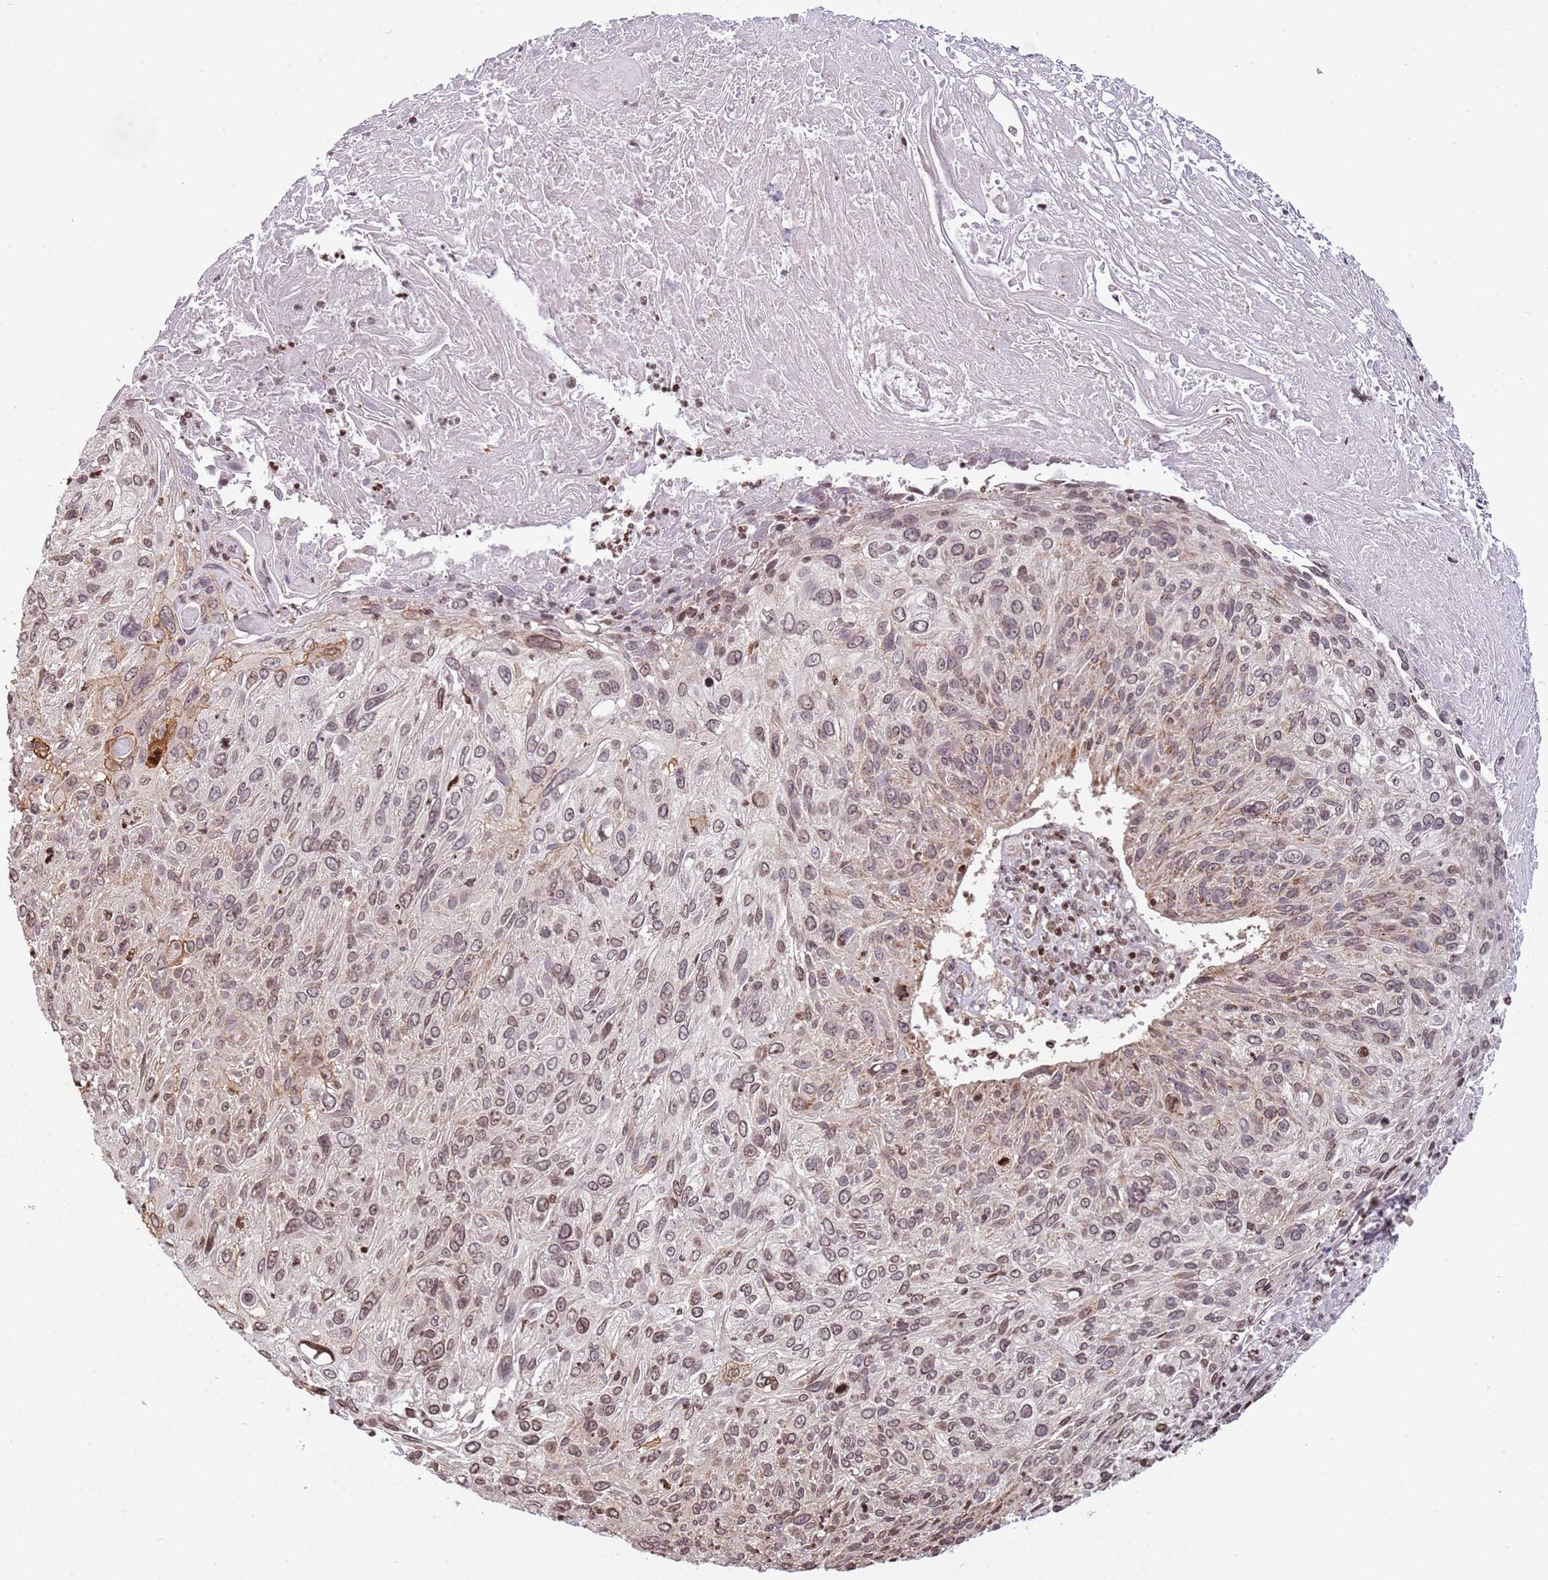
{"staining": {"intensity": "moderate", "quantity": "25%-75%", "location": "cytoplasmic/membranous,nuclear"}, "tissue": "cervical cancer", "cell_type": "Tumor cells", "image_type": "cancer", "snomed": [{"axis": "morphology", "description": "Squamous cell carcinoma, NOS"}, {"axis": "topography", "description": "Cervix"}], "caption": "IHC micrograph of neoplastic tissue: cervical cancer (squamous cell carcinoma) stained using IHC demonstrates medium levels of moderate protein expression localized specifically in the cytoplasmic/membranous and nuclear of tumor cells, appearing as a cytoplasmic/membranous and nuclear brown color.", "gene": "SCAF1", "patient": {"sex": "female", "age": 51}}